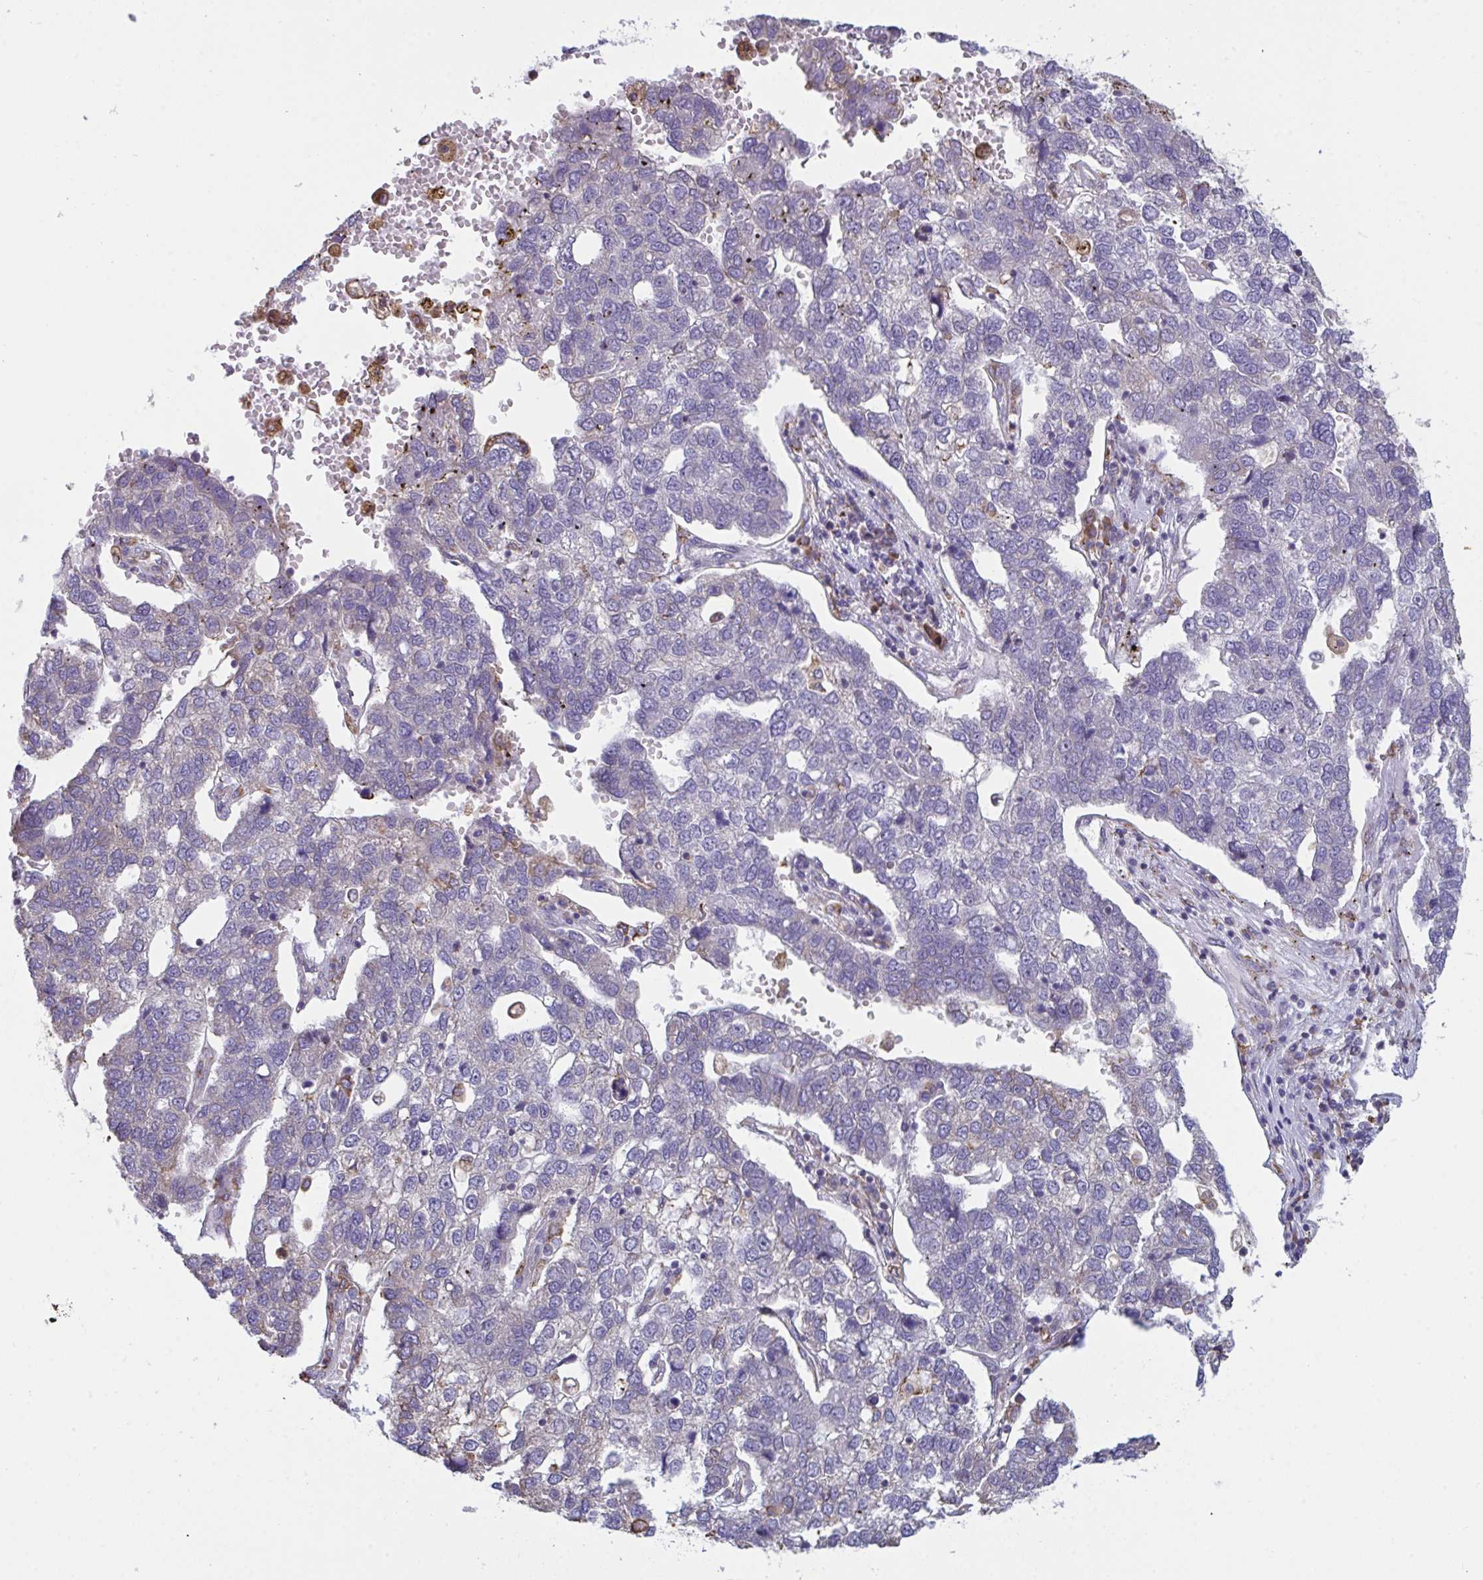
{"staining": {"intensity": "negative", "quantity": "none", "location": "none"}, "tissue": "pancreatic cancer", "cell_type": "Tumor cells", "image_type": "cancer", "snomed": [{"axis": "morphology", "description": "Adenocarcinoma, NOS"}, {"axis": "topography", "description": "Pancreas"}], "caption": "High magnification brightfield microscopy of pancreatic cancer stained with DAB (brown) and counterstained with hematoxylin (blue): tumor cells show no significant staining. Nuclei are stained in blue.", "gene": "MYMK", "patient": {"sex": "female", "age": 61}}